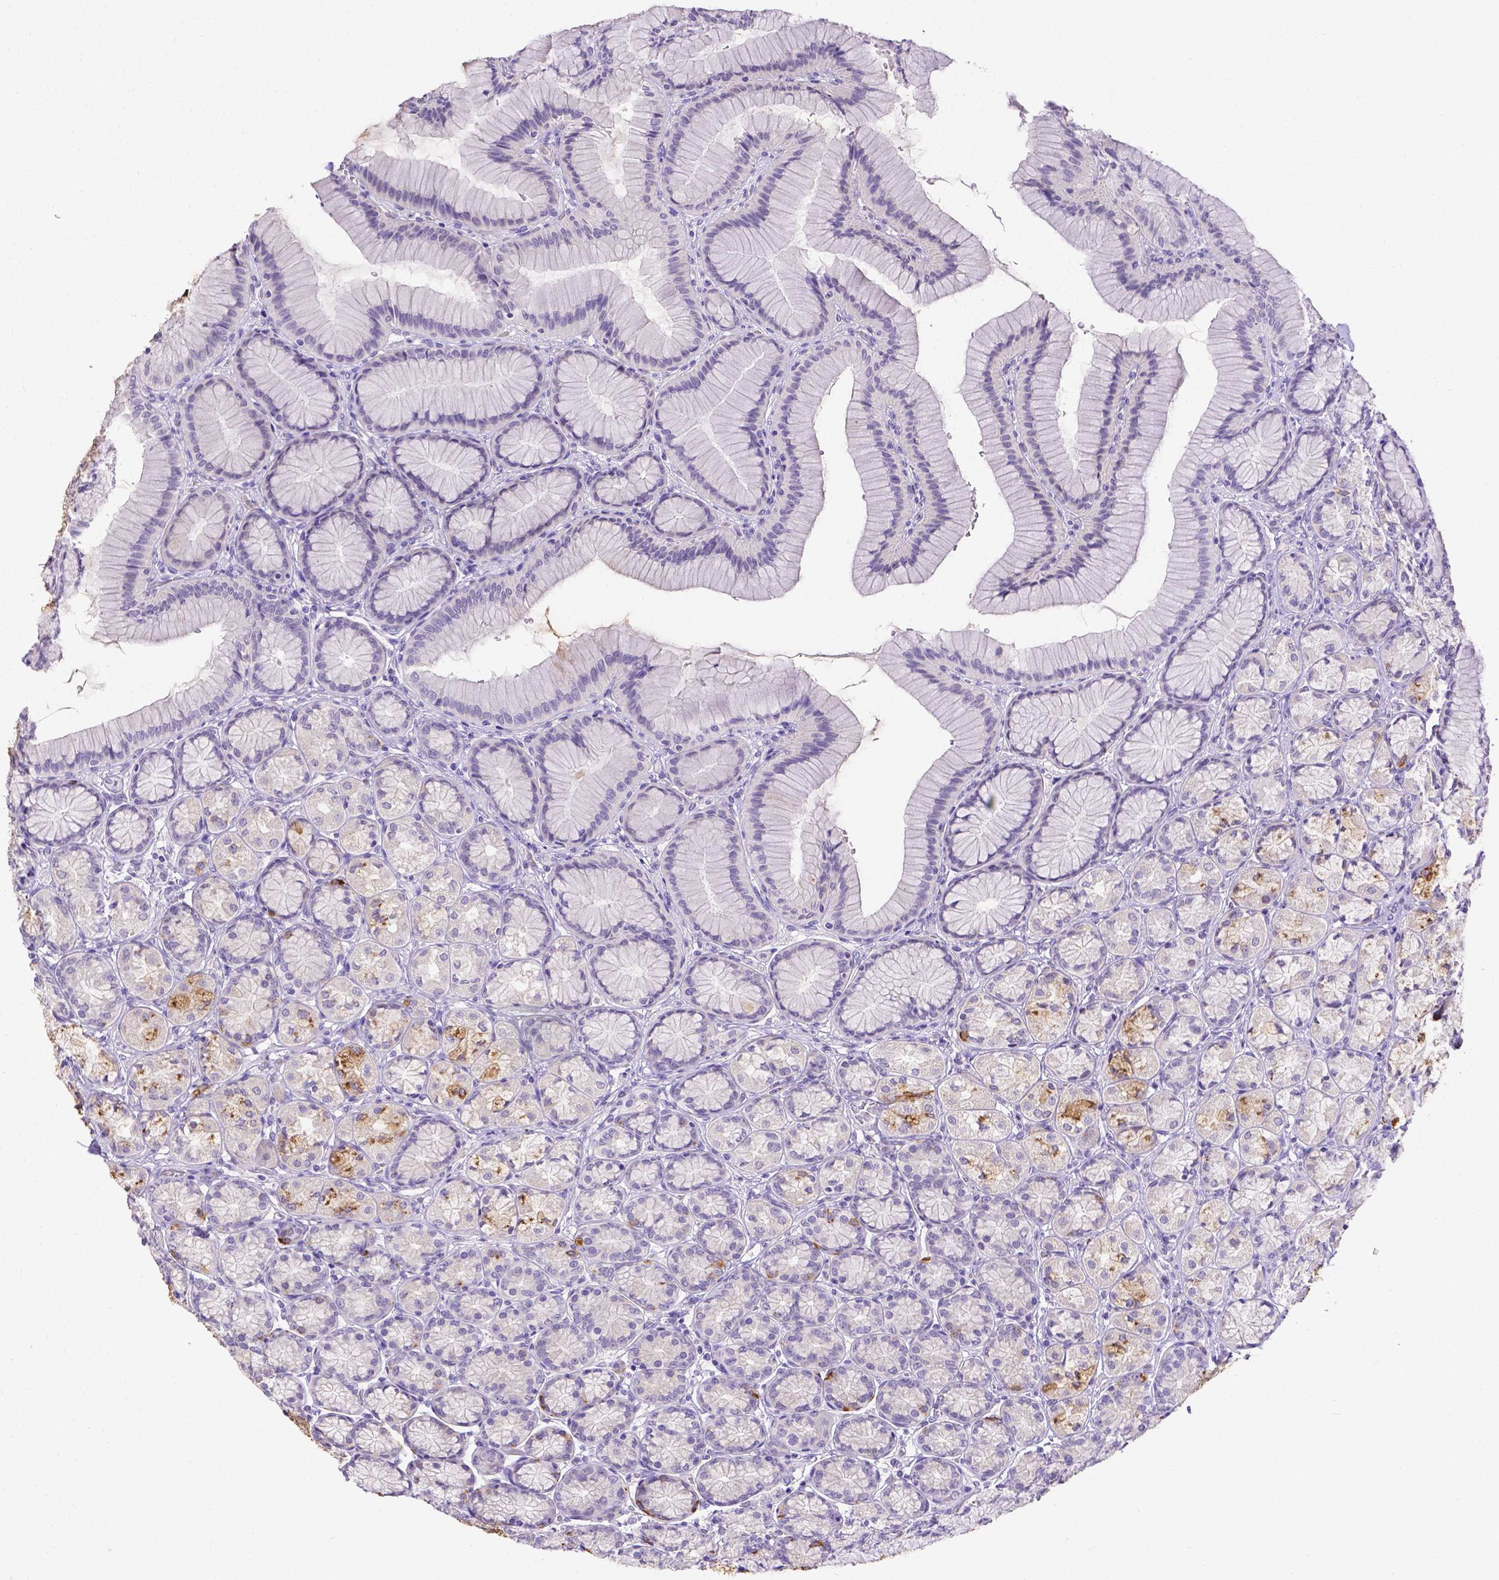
{"staining": {"intensity": "strong", "quantity": "25%-75%", "location": "cytoplasmic/membranous"}, "tissue": "stomach", "cell_type": "Glandular cells", "image_type": "normal", "snomed": [{"axis": "morphology", "description": "Normal tissue, NOS"}, {"axis": "morphology", "description": "Adenocarcinoma, NOS"}, {"axis": "morphology", "description": "Adenocarcinoma, High grade"}, {"axis": "topography", "description": "Stomach, upper"}, {"axis": "topography", "description": "Stomach"}], "caption": "This is a histology image of IHC staining of unremarkable stomach, which shows strong expression in the cytoplasmic/membranous of glandular cells.", "gene": "B3GAT1", "patient": {"sex": "female", "age": 65}}